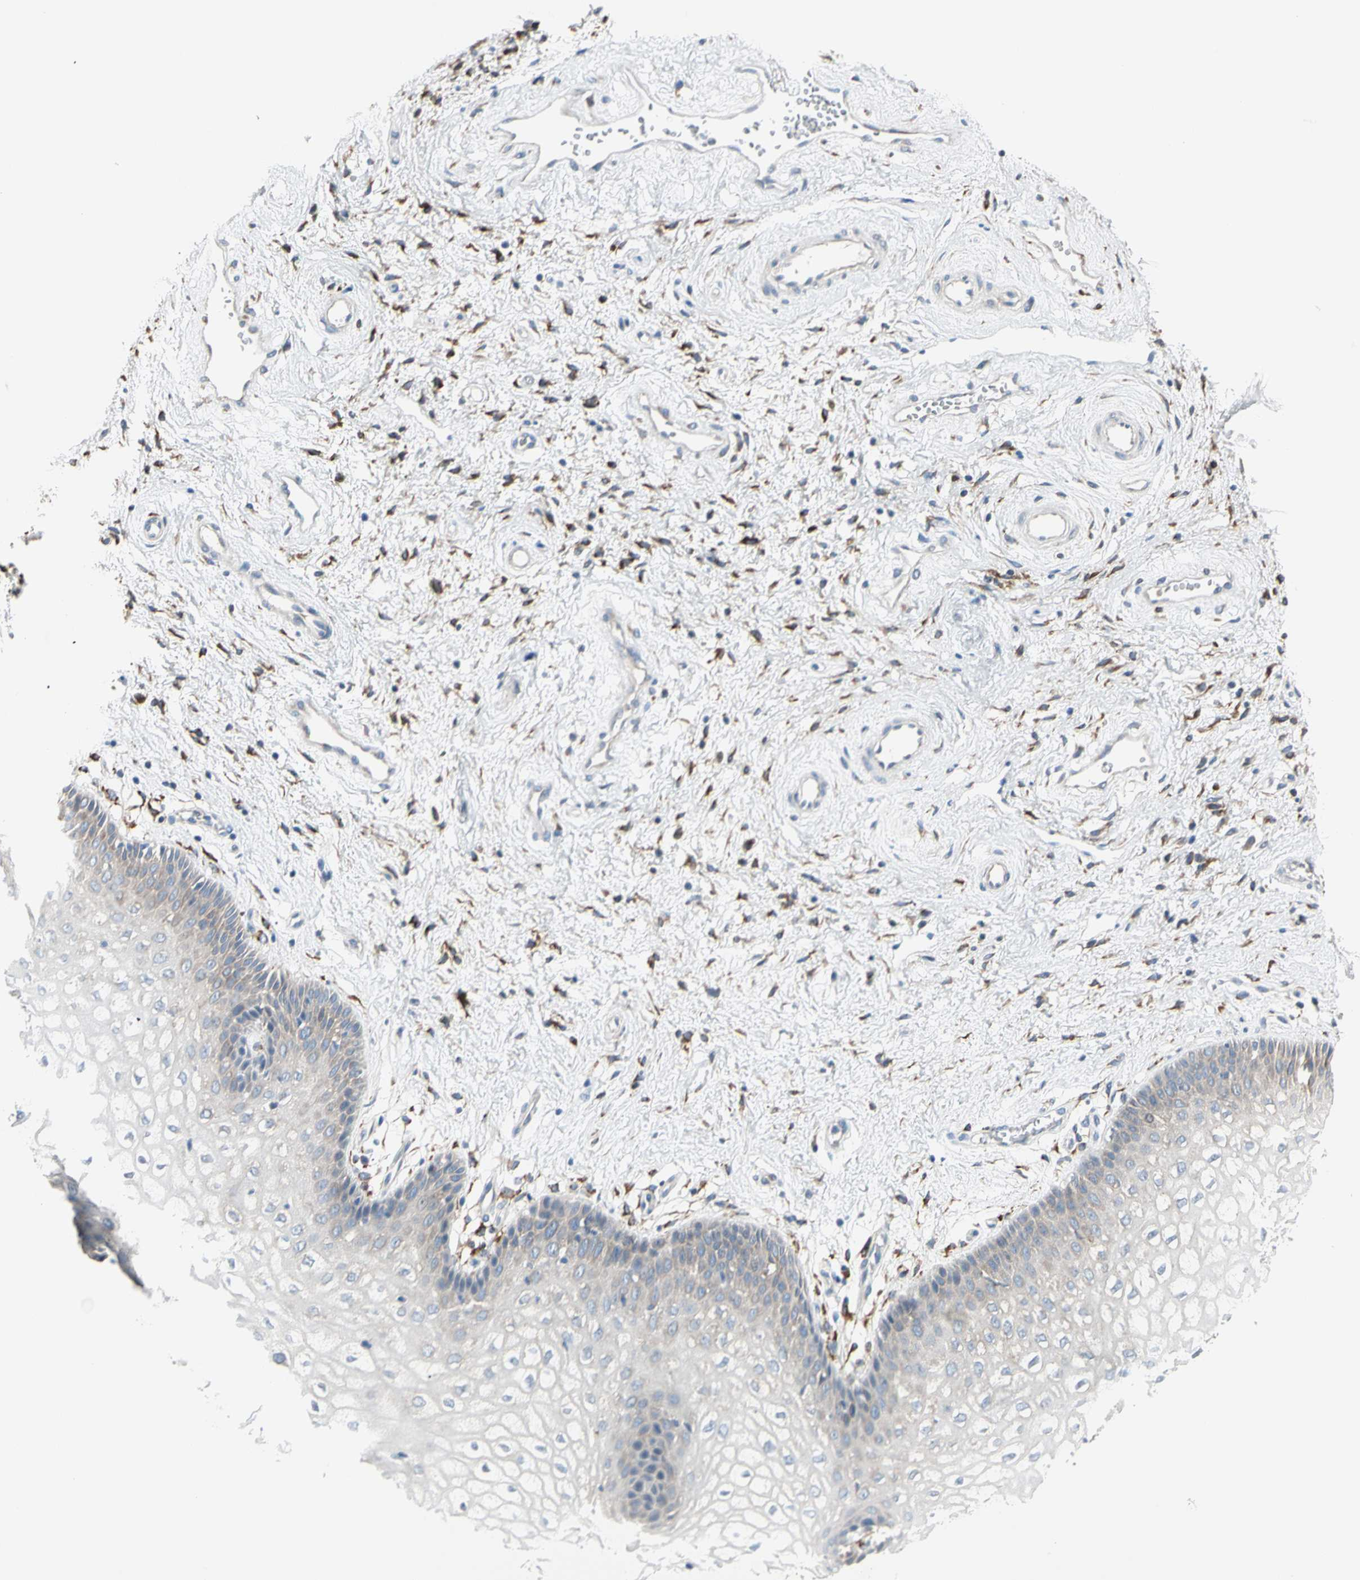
{"staining": {"intensity": "weak", "quantity": "25%-75%", "location": "cytoplasmic/membranous"}, "tissue": "vagina", "cell_type": "Squamous epithelial cells", "image_type": "normal", "snomed": [{"axis": "morphology", "description": "Normal tissue, NOS"}, {"axis": "topography", "description": "Vagina"}], "caption": "This photomicrograph demonstrates immunohistochemistry (IHC) staining of normal human vagina, with low weak cytoplasmic/membranous positivity in approximately 25%-75% of squamous epithelial cells.", "gene": "LRPAP1", "patient": {"sex": "female", "age": 34}}